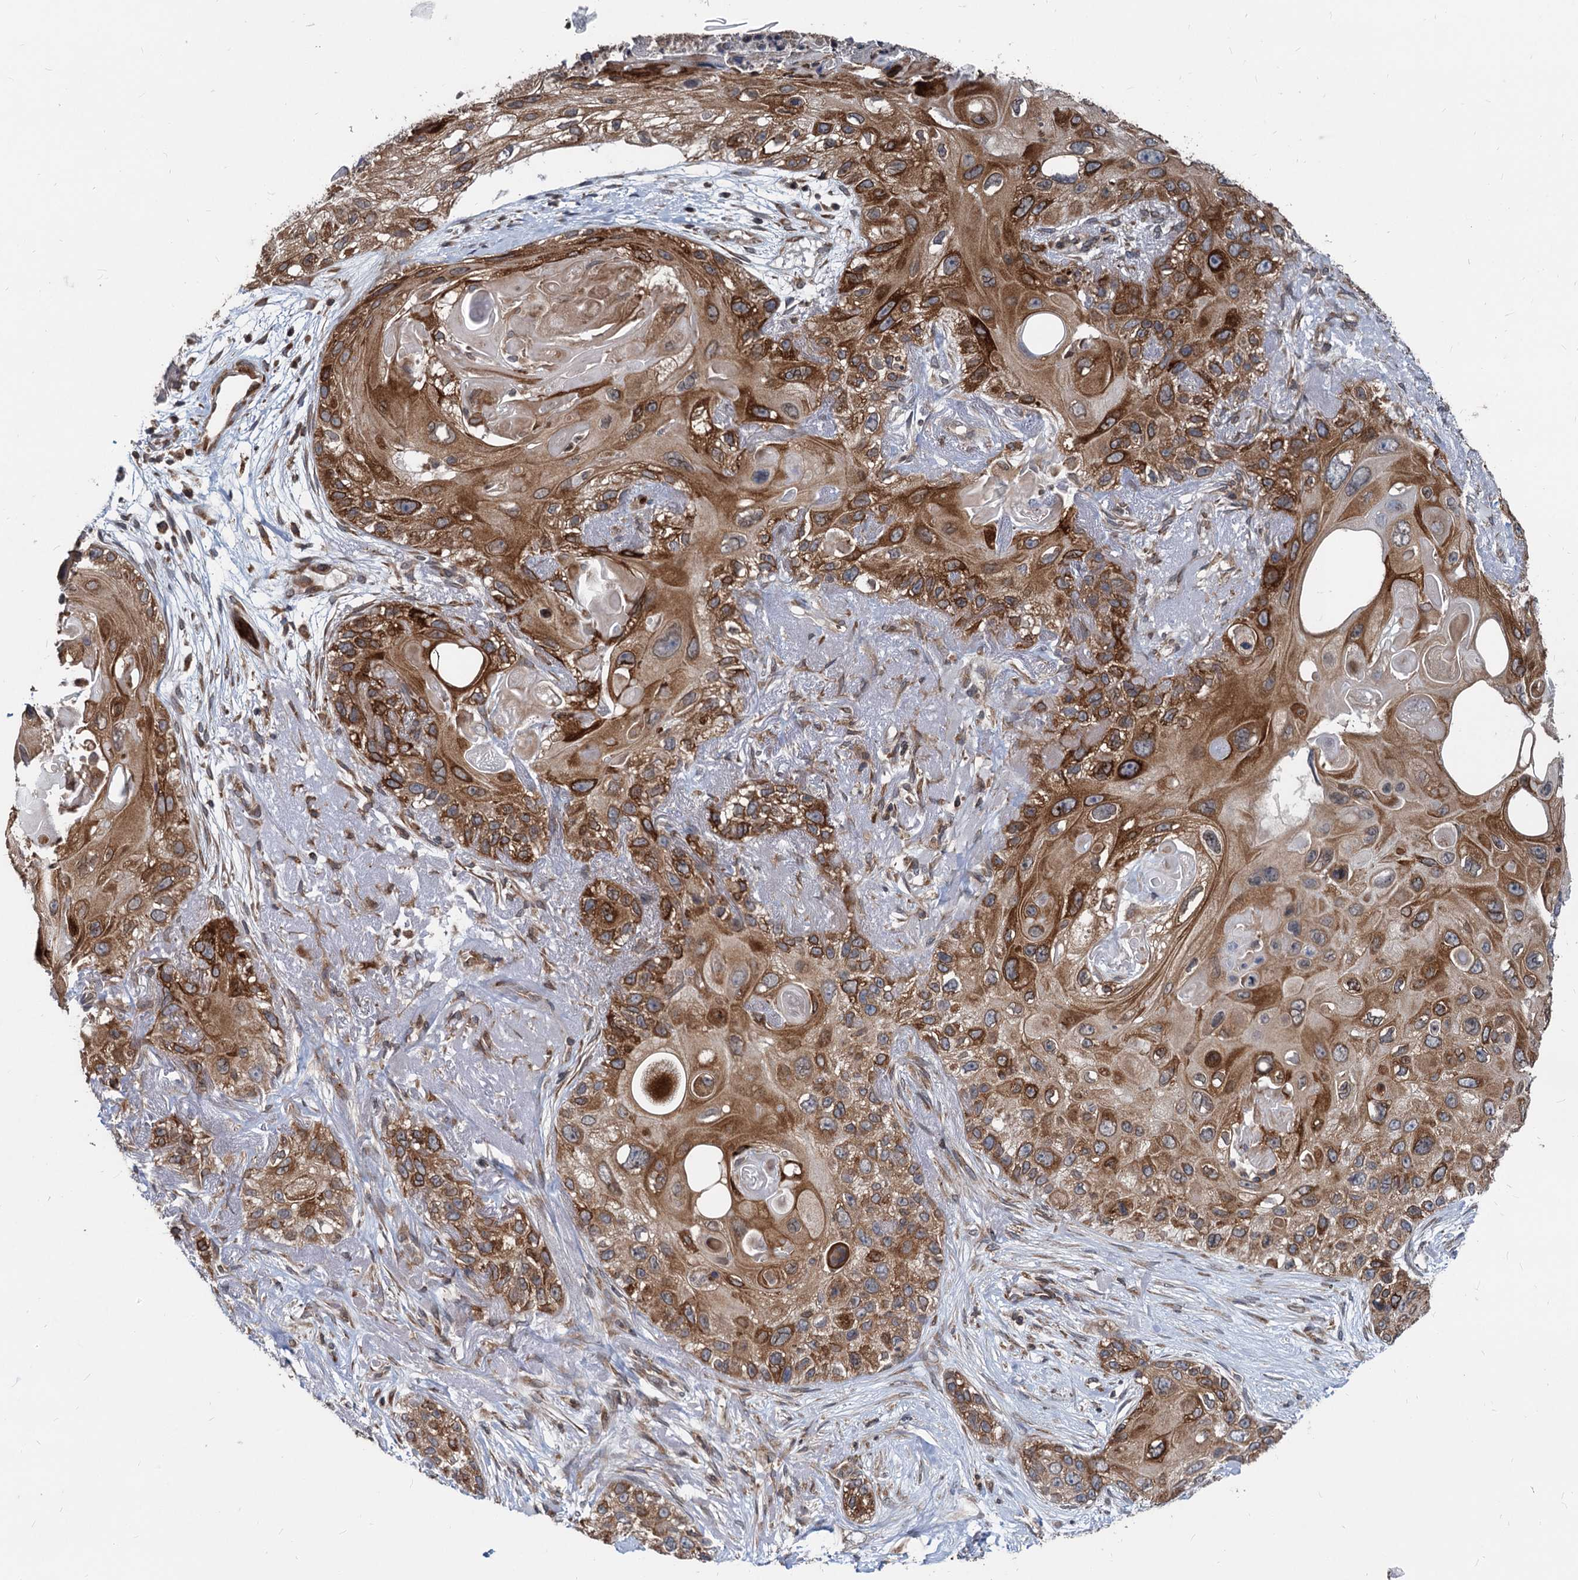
{"staining": {"intensity": "strong", "quantity": ">75%", "location": "cytoplasmic/membranous"}, "tissue": "skin cancer", "cell_type": "Tumor cells", "image_type": "cancer", "snomed": [{"axis": "morphology", "description": "Normal tissue, NOS"}, {"axis": "morphology", "description": "Squamous cell carcinoma, NOS"}, {"axis": "topography", "description": "Skin"}], "caption": "Squamous cell carcinoma (skin) stained with DAB (3,3'-diaminobenzidine) immunohistochemistry demonstrates high levels of strong cytoplasmic/membranous staining in about >75% of tumor cells.", "gene": "STIM1", "patient": {"sex": "male", "age": 72}}